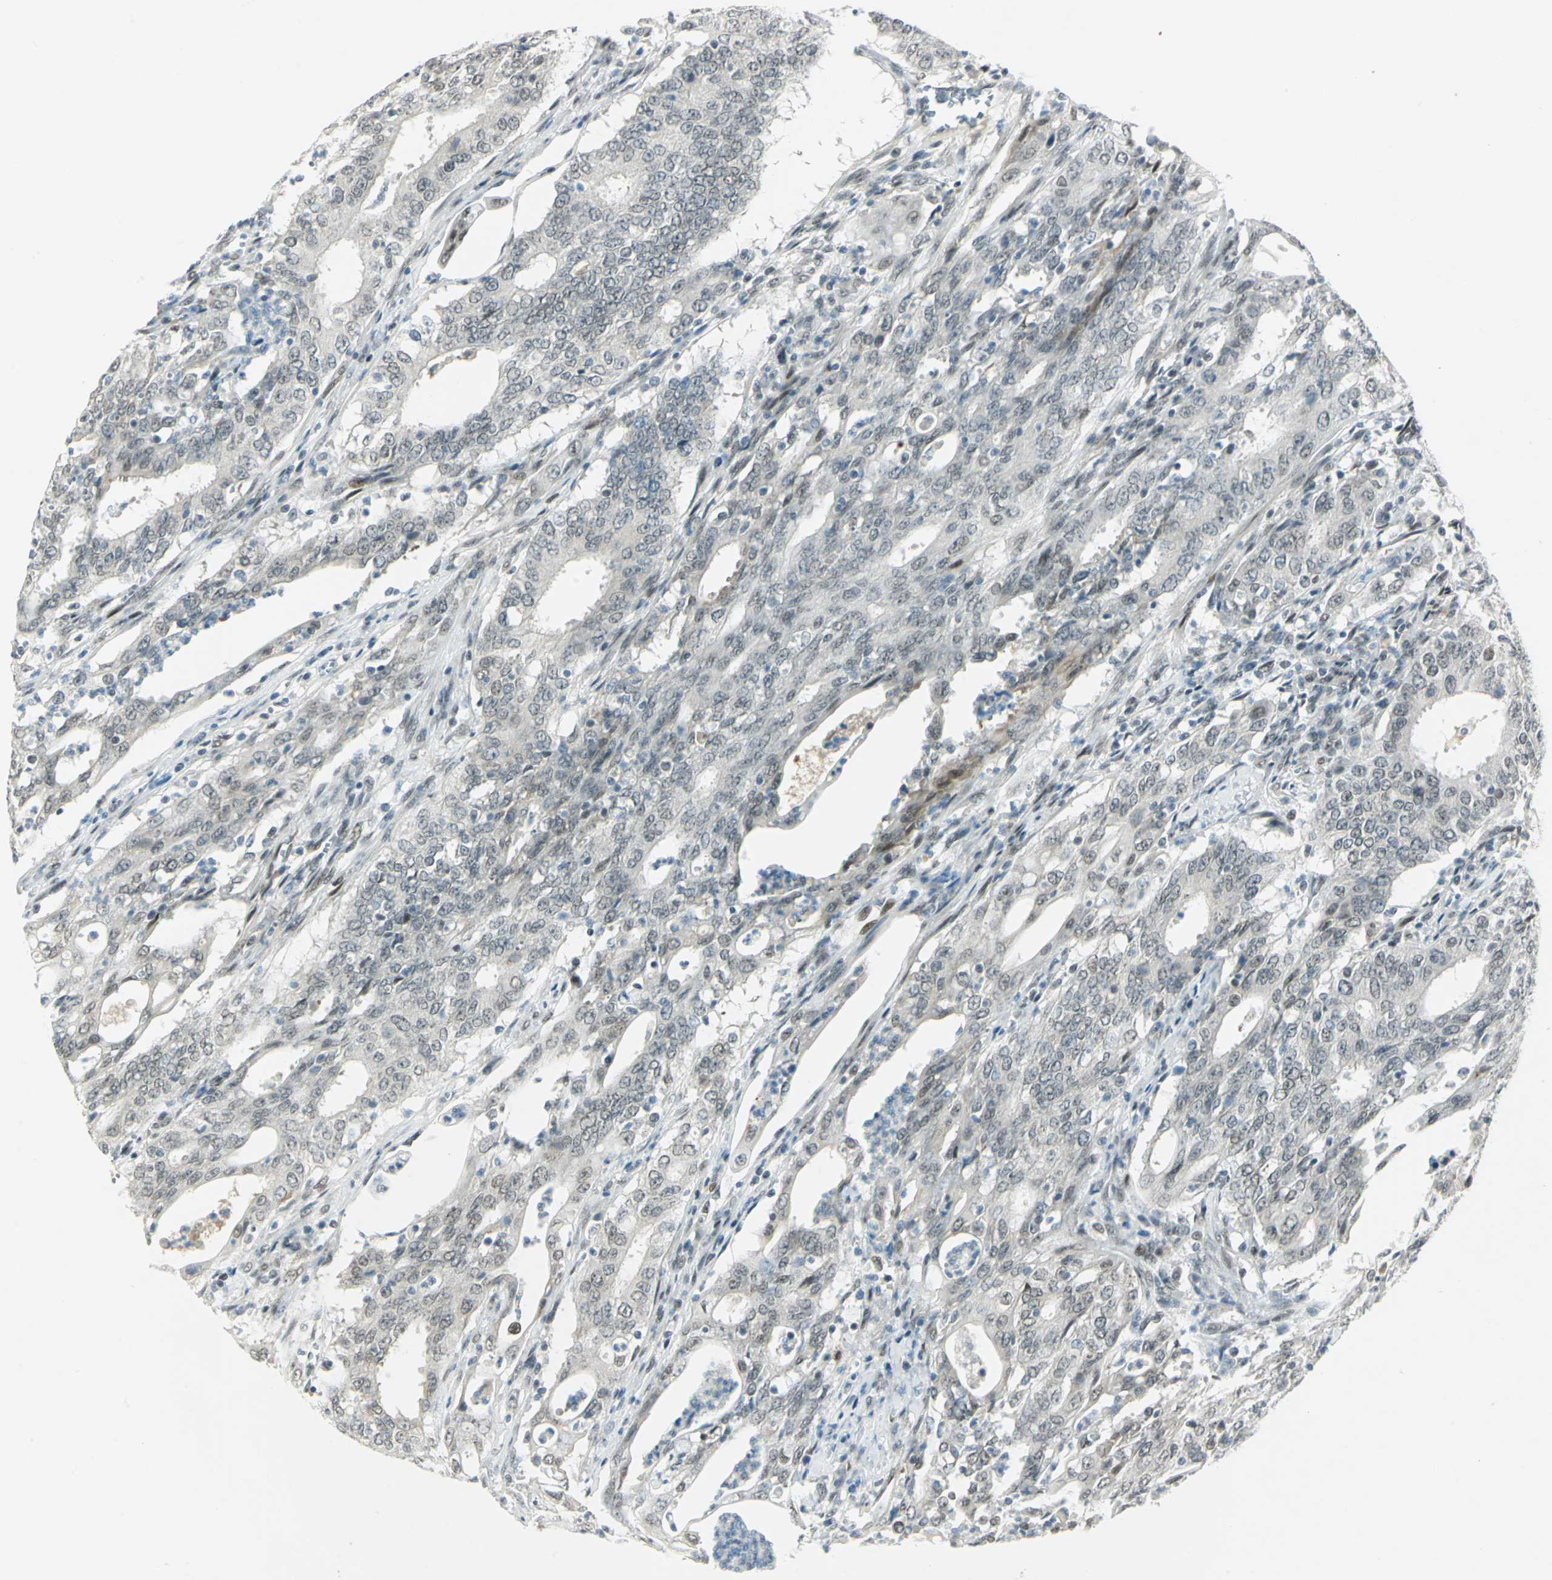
{"staining": {"intensity": "strong", "quantity": "<25%", "location": "nuclear"}, "tissue": "cervical cancer", "cell_type": "Tumor cells", "image_type": "cancer", "snomed": [{"axis": "morphology", "description": "Adenocarcinoma, NOS"}, {"axis": "topography", "description": "Cervix"}], "caption": "This image demonstrates immunohistochemistry (IHC) staining of cervical cancer (adenocarcinoma), with medium strong nuclear expression in approximately <25% of tumor cells.", "gene": "MTMR10", "patient": {"sex": "female", "age": 44}}